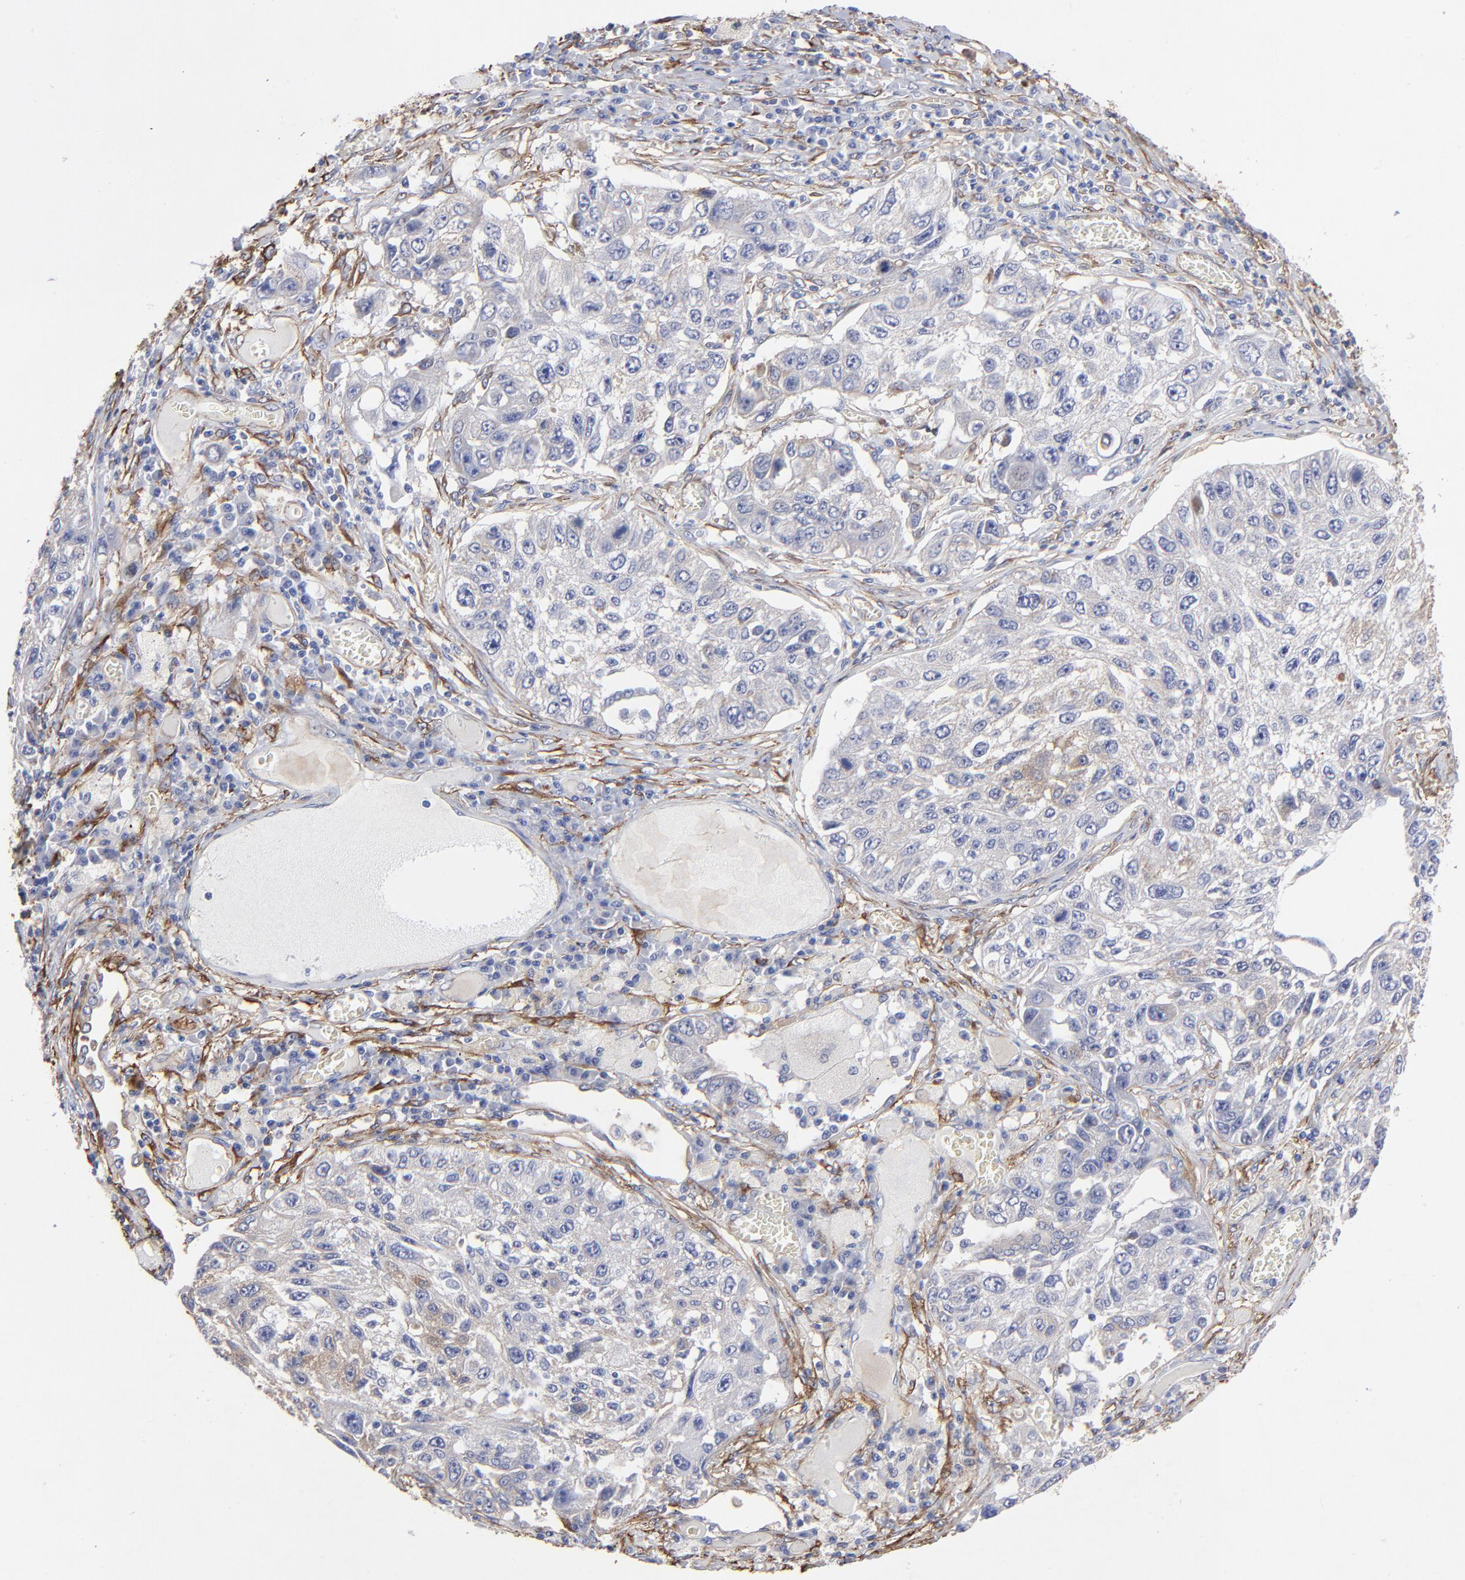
{"staining": {"intensity": "negative", "quantity": "none", "location": "none"}, "tissue": "lung cancer", "cell_type": "Tumor cells", "image_type": "cancer", "snomed": [{"axis": "morphology", "description": "Squamous cell carcinoma, NOS"}, {"axis": "topography", "description": "Lung"}], "caption": "A micrograph of squamous cell carcinoma (lung) stained for a protein exhibits no brown staining in tumor cells.", "gene": "CILP", "patient": {"sex": "male", "age": 71}}